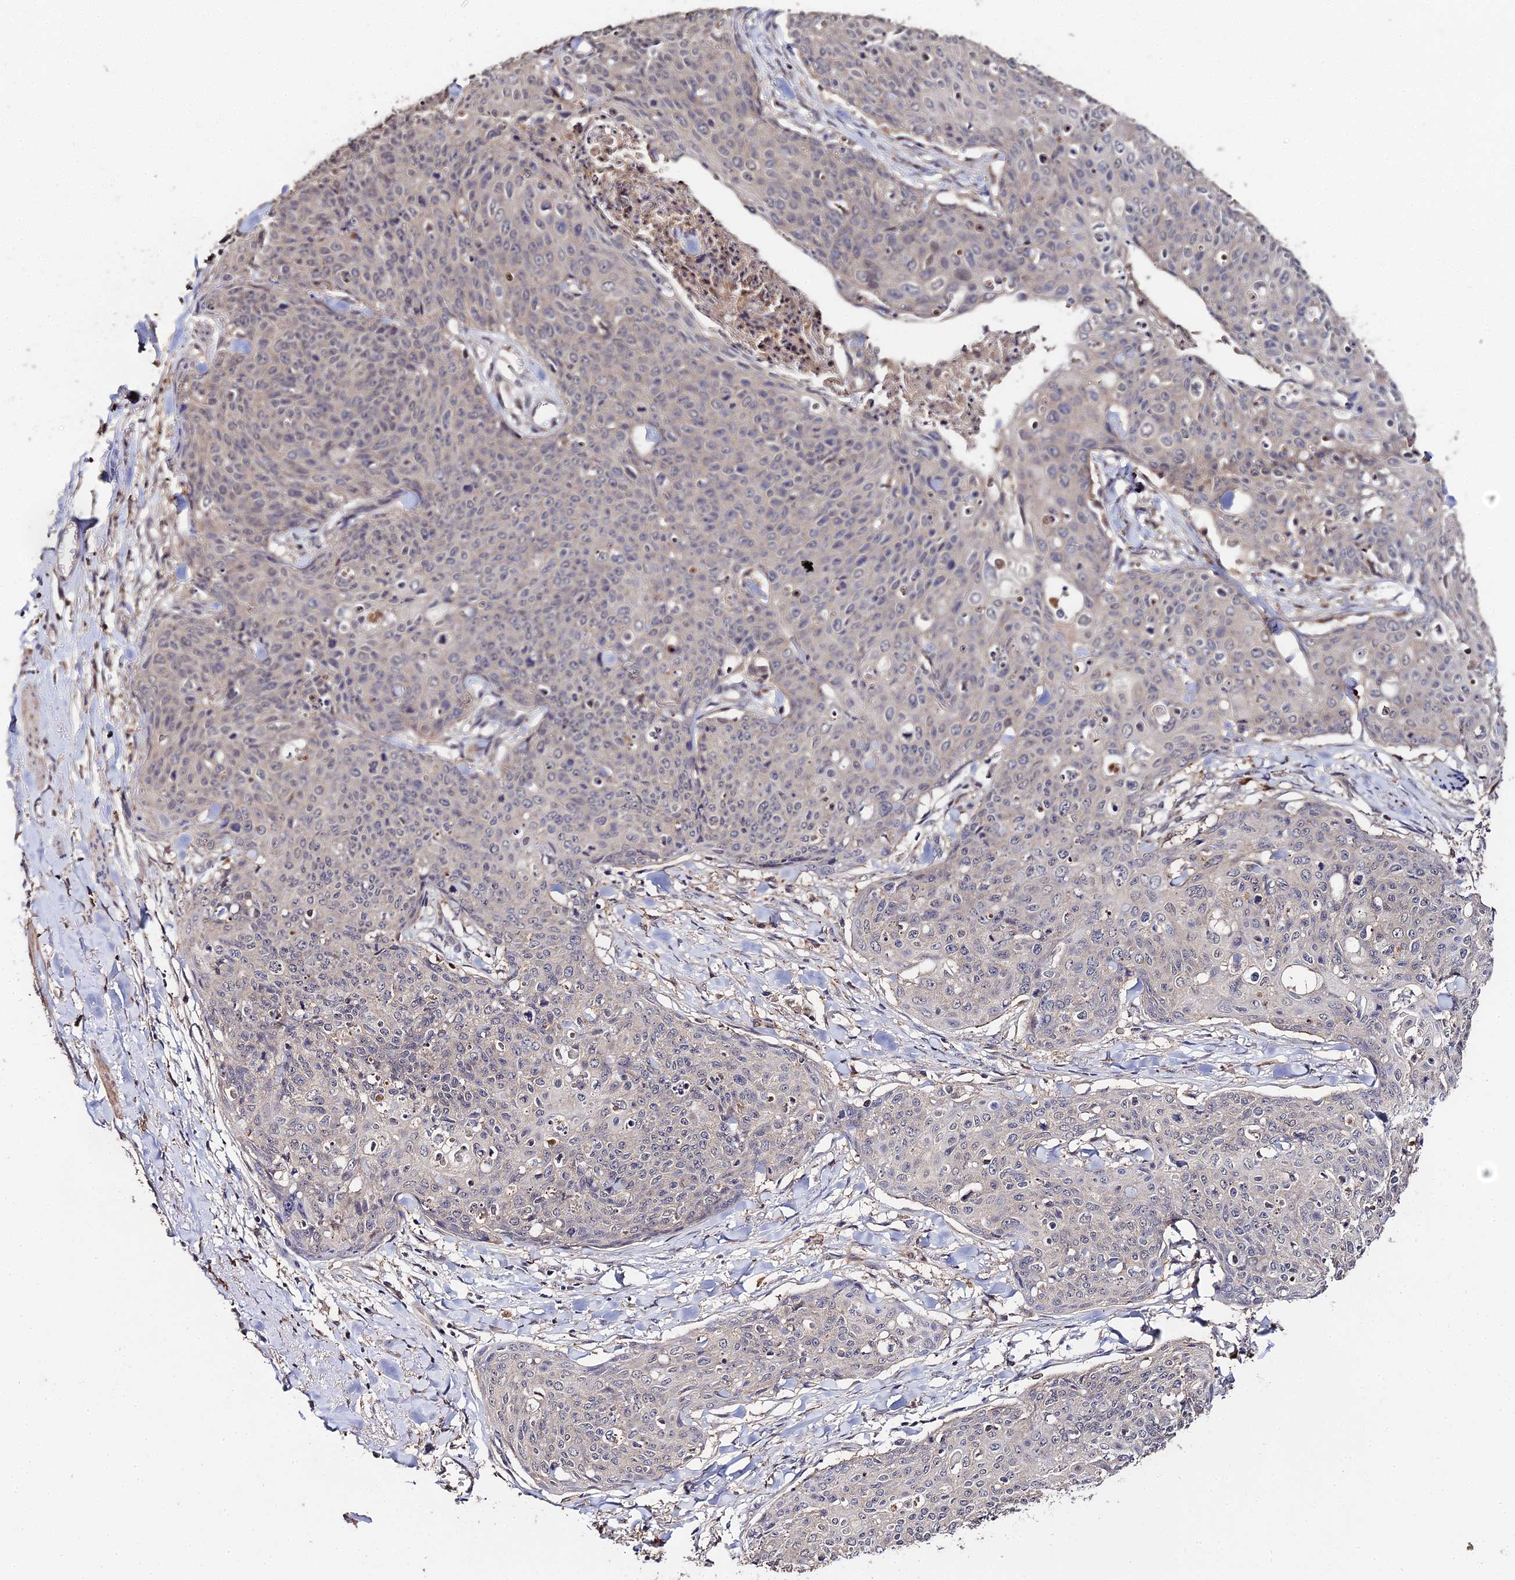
{"staining": {"intensity": "negative", "quantity": "none", "location": "none"}, "tissue": "skin cancer", "cell_type": "Tumor cells", "image_type": "cancer", "snomed": [{"axis": "morphology", "description": "Squamous cell carcinoma, NOS"}, {"axis": "topography", "description": "Skin"}, {"axis": "topography", "description": "Vulva"}], "caption": "High magnification brightfield microscopy of skin squamous cell carcinoma stained with DAB (brown) and counterstained with hematoxylin (blue): tumor cells show no significant positivity.", "gene": "LSM5", "patient": {"sex": "female", "age": 85}}